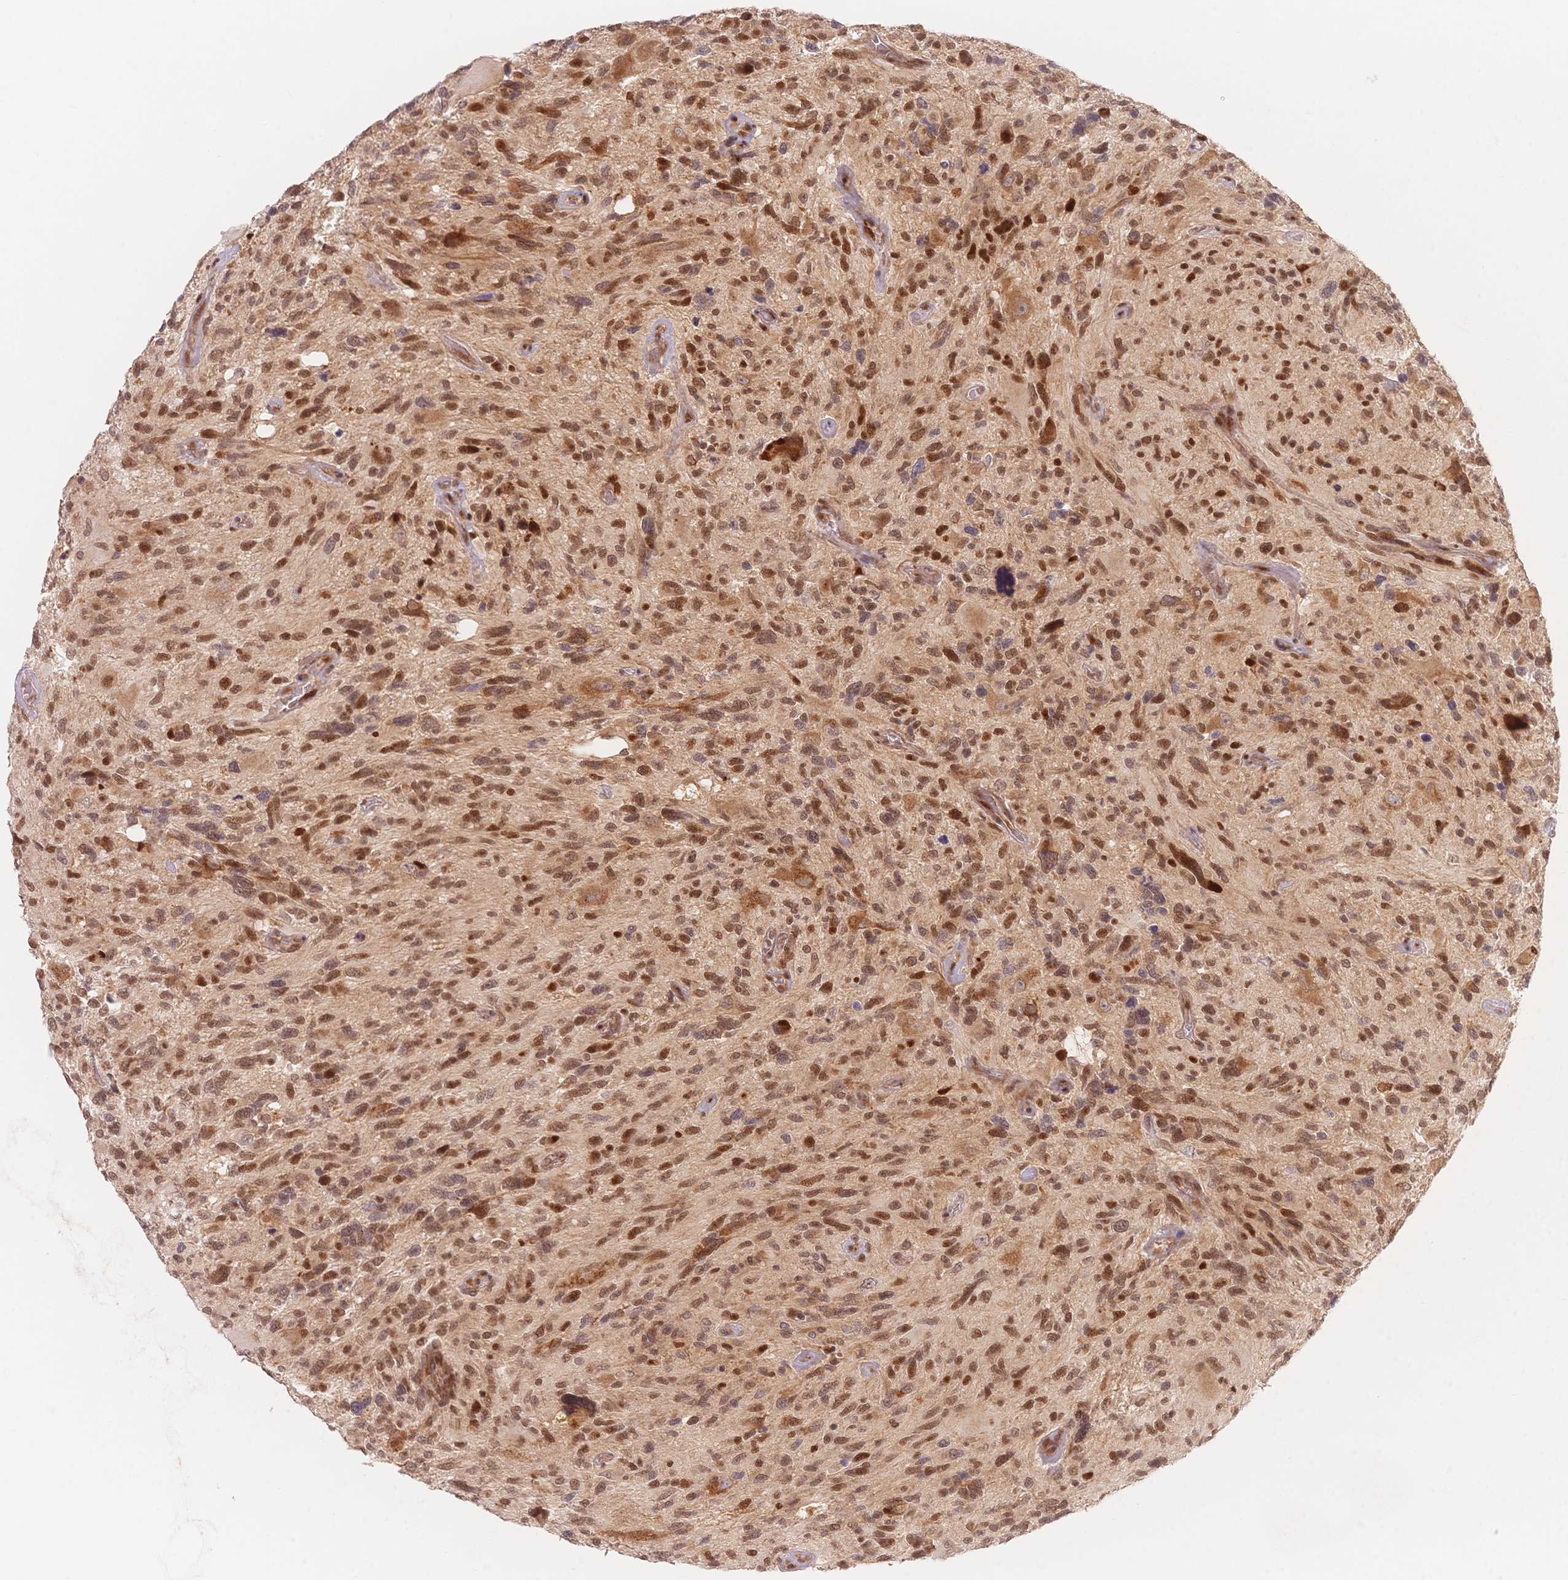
{"staining": {"intensity": "moderate", "quantity": ">75%", "location": "cytoplasmic/membranous,nuclear"}, "tissue": "glioma", "cell_type": "Tumor cells", "image_type": "cancer", "snomed": [{"axis": "morphology", "description": "Glioma, malignant, High grade"}, {"axis": "topography", "description": "Brain"}], "caption": "The photomicrograph displays staining of malignant glioma (high-grade), revealing moderate cytoplasmic/membranous and nuclear protein staining (brown color) within tumor cells. (Stains: DAB in brown, nuclei in blue, Microscopy: brightfield microscopy at high magnification).", "gene": "STK39", "patient": {"sex": "male", "age": 49}}